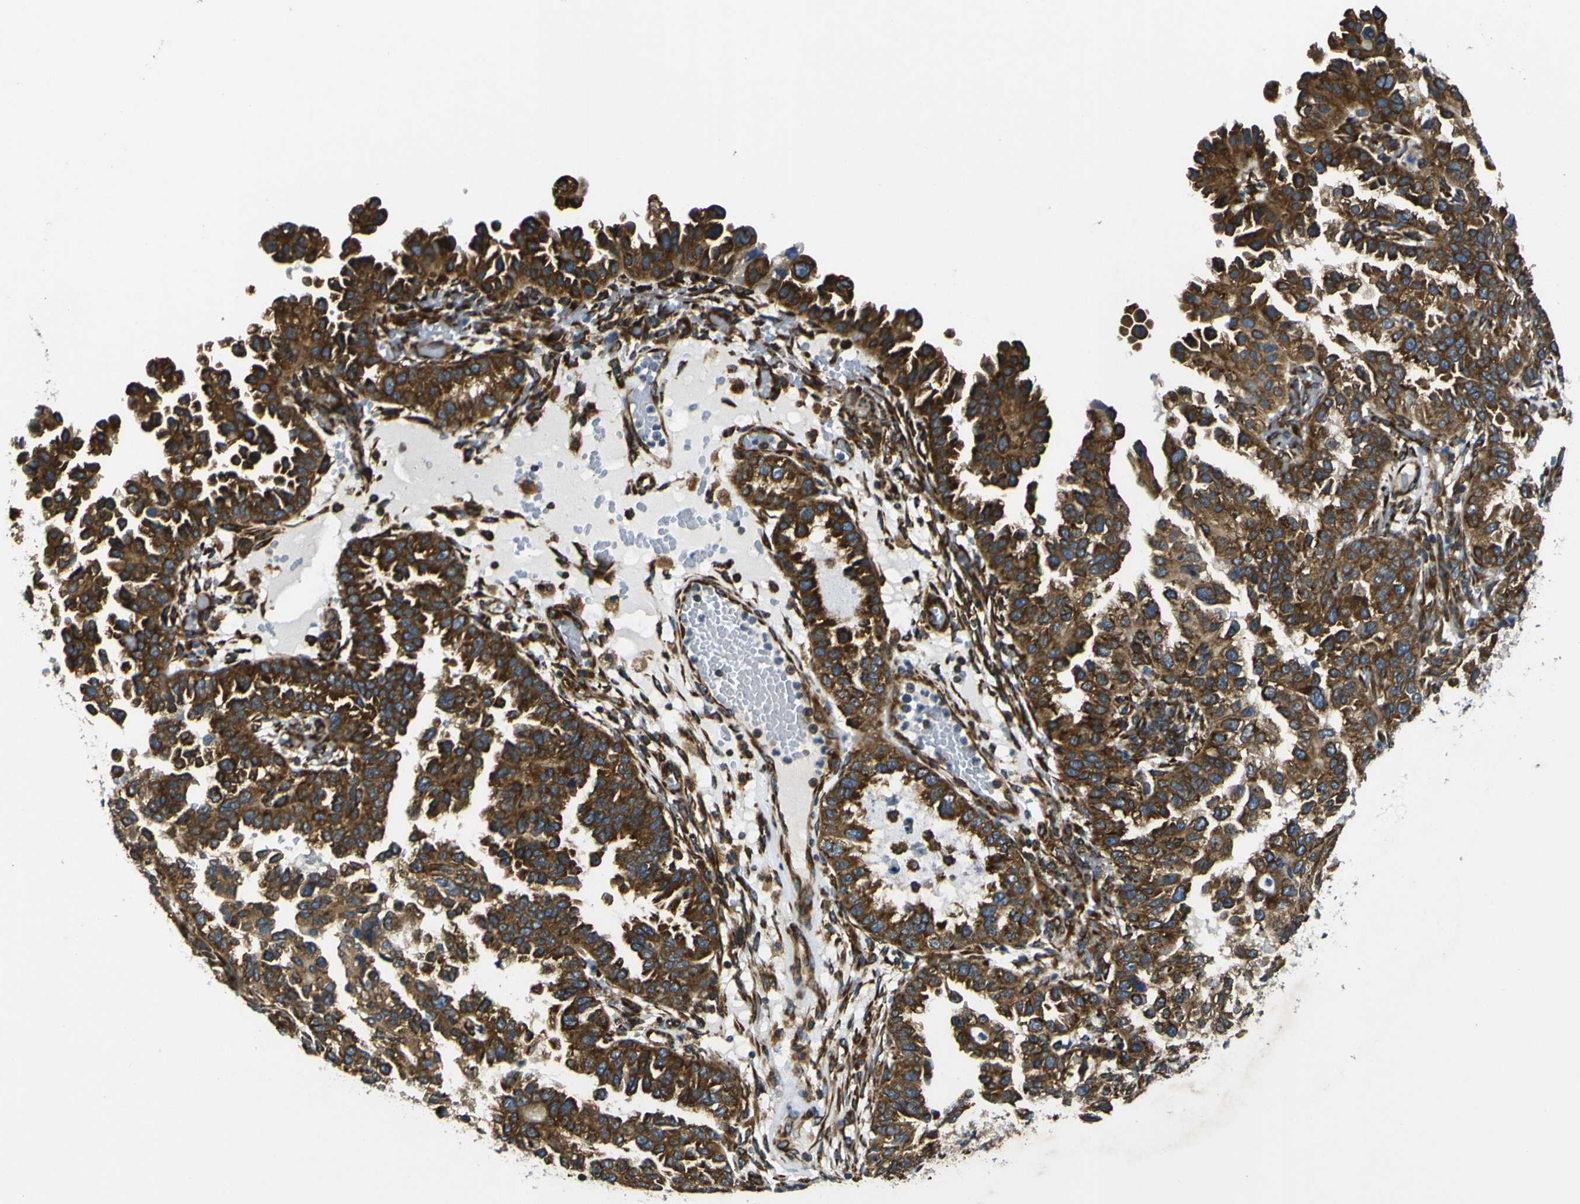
{"staining": {"intensity": "strong", "quantity": ">75%", "location": "cytoplasmic/membranous"}, "tissue": "endometrial cancer", "cell_type": "Tumor cells", "image_type": "cancer", "snomed": [{"axis": "morphology", "description": "Adenocarcinoma, NOS"}, {"axis": "topography", "description": "Endometrium"}], "caption": "This histopathology image displays IHC staining of human endometrial cancer (adenocarcinoma), with high strong cytoplasmic/membranous staining in approximately >75% of tumor cells.", "gene": "RPSA", "patient": {"sex": "female", "age": 85}}